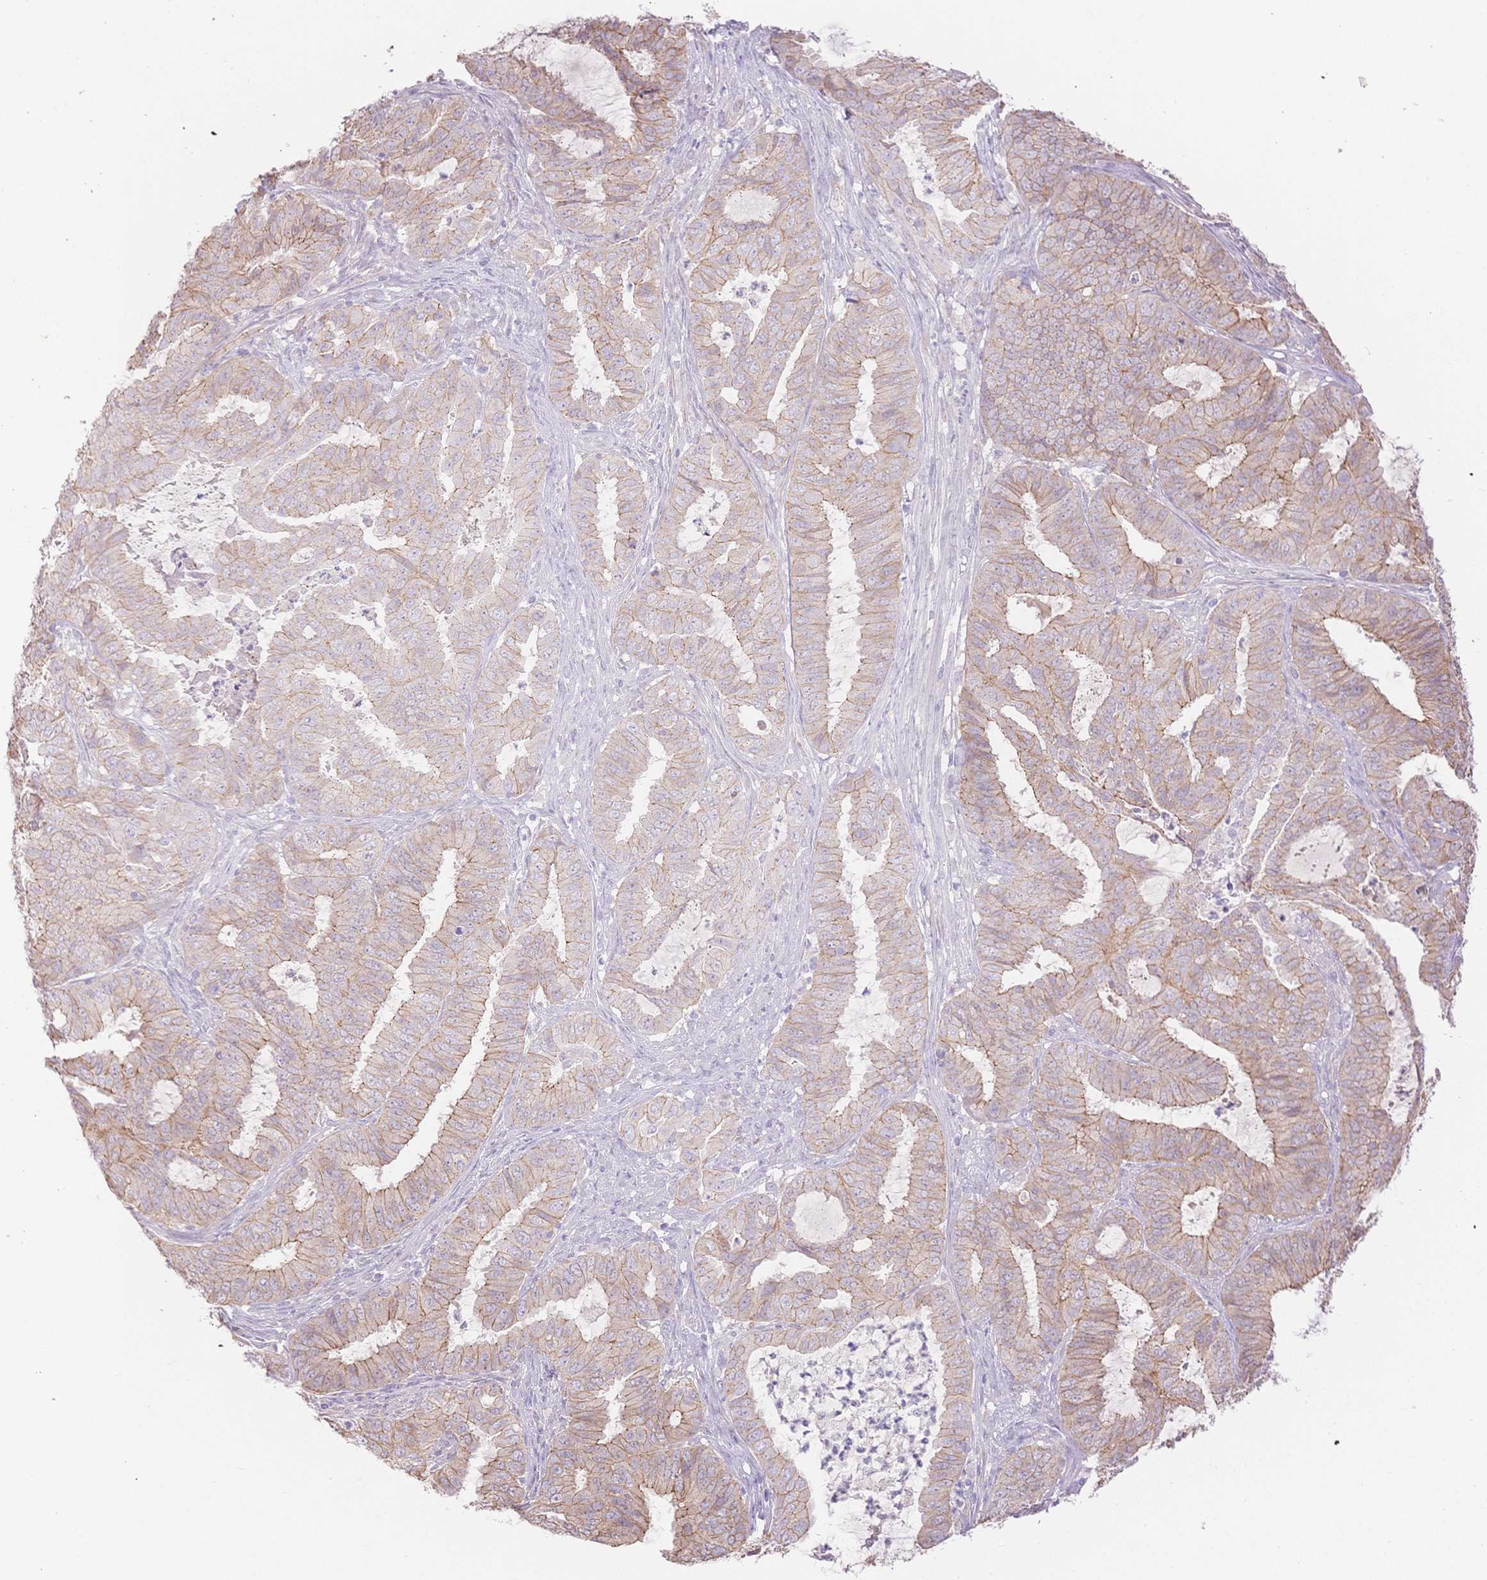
{"staining": {"intensity": "moderate", "quantity": "25%-75%", "location": "cytoplasmic/membranous"}, "tissue": "endometrial cancer", "cell_type": "Tumor cells", "image_type": "cancer", "snomed": [{"axis": "morphology", "description": "Adenocarcinoma, NOS"}, {"axis": "topography", "description": "Endometrium"}], "caption": "Human endometrial adenocarcinoma stained with a protein marker displays moderate staining in tumor cells.", "gene": "WDR54", "patient": {"sex": "female", "age": 51}}